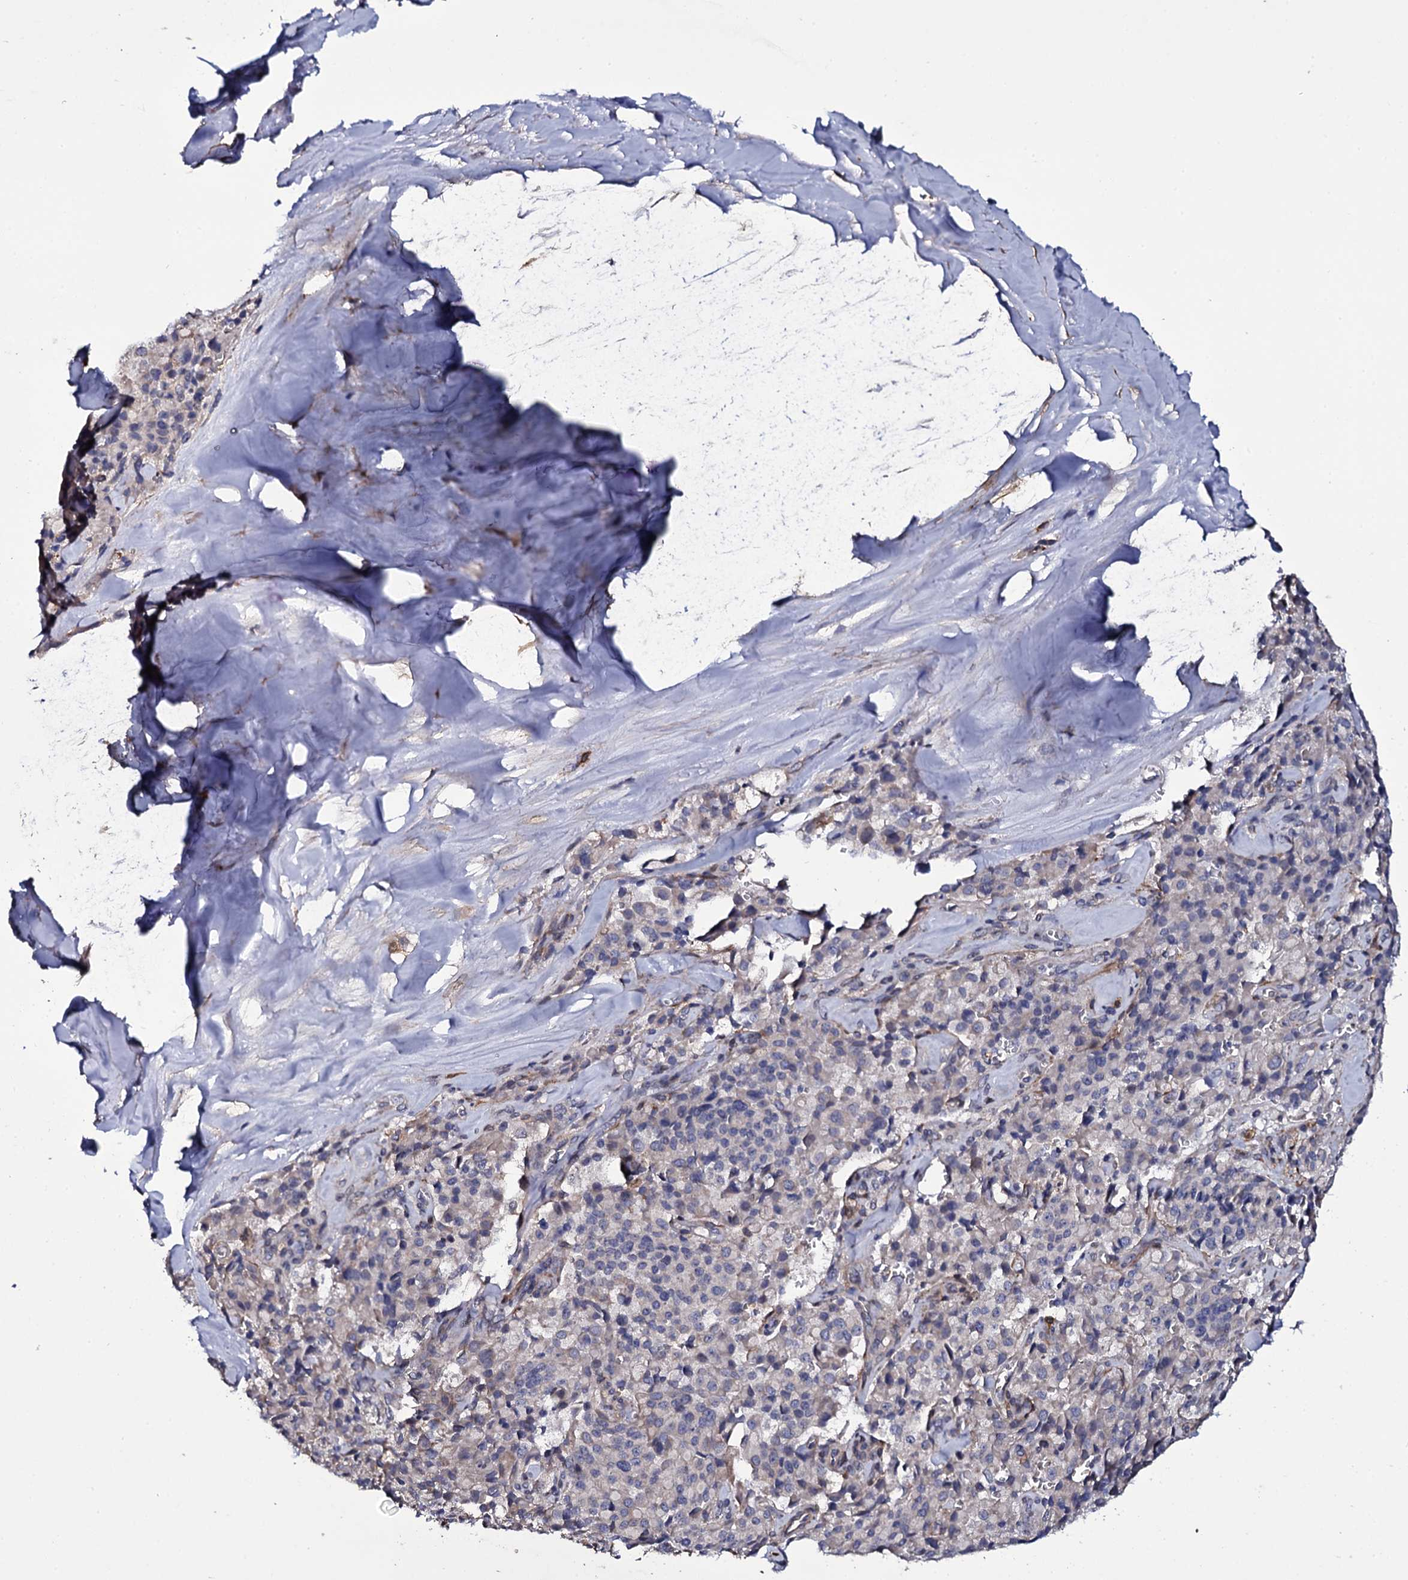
{"staining": {"intensity": "negative", "quantity": "none", "location": "none"}, "tissue": "pancreatic cancer", "cell_type": "Tumor cells", "image_type": "cancer", "snomed": [{"axis": "morphology", "description": "Adenocarcinoma, NOS"}, {"axis": "topography", "description": "Pancreas"}], "caption": "DAB (3,3'-diaminobenzidine) immunohistochemical staining of pancreatic adenocarcinoma displays no significant expression in tumor cells. Nuclei are stained in blue.", "gene": "TTC23", "patient": {"sex": "male", "age": 65}}